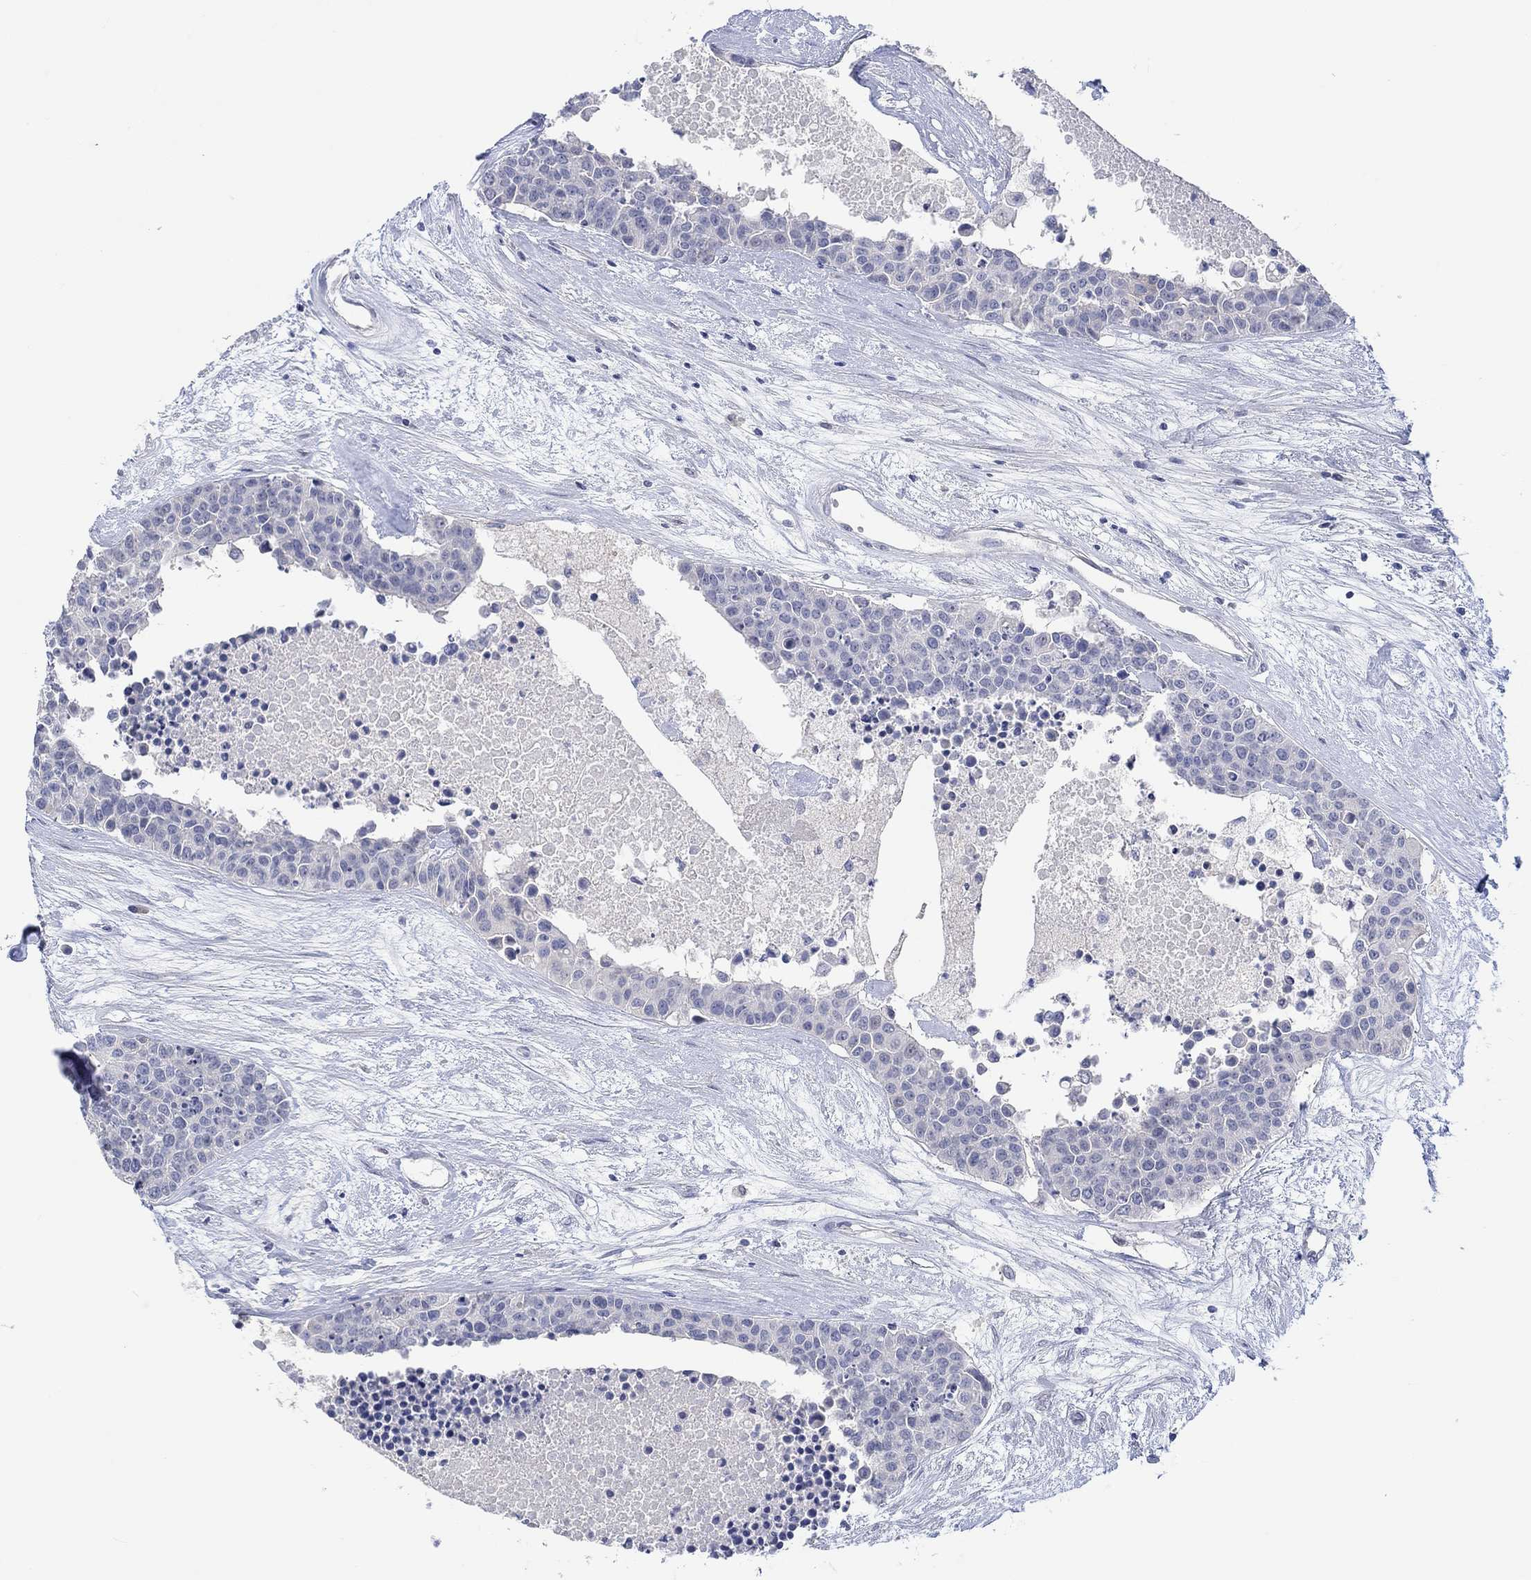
{"staining": {"intensity": "negative", "quantity": "none", "location": "none"}, "tissue": "carcinoid", "cell_type": "Tumor cells", "image_type": "cancer", "snomed": [{"axis": "morphology", "description": "Carcinoid, malignant, NOS"}, {"axis": "topography", "description": "Colon"}], "caption": "IHC of human carcinoid shows no positivity in tumor cells. The staining was performed using DAB (3,3'-diaminobenzidine) to visualize the protein expression in brown, while the nuclei were stained in blue with hematoxylin (Magnification: 20x).", "gene": "DLK1", "patient": {"sex": "male", "age": 81}}